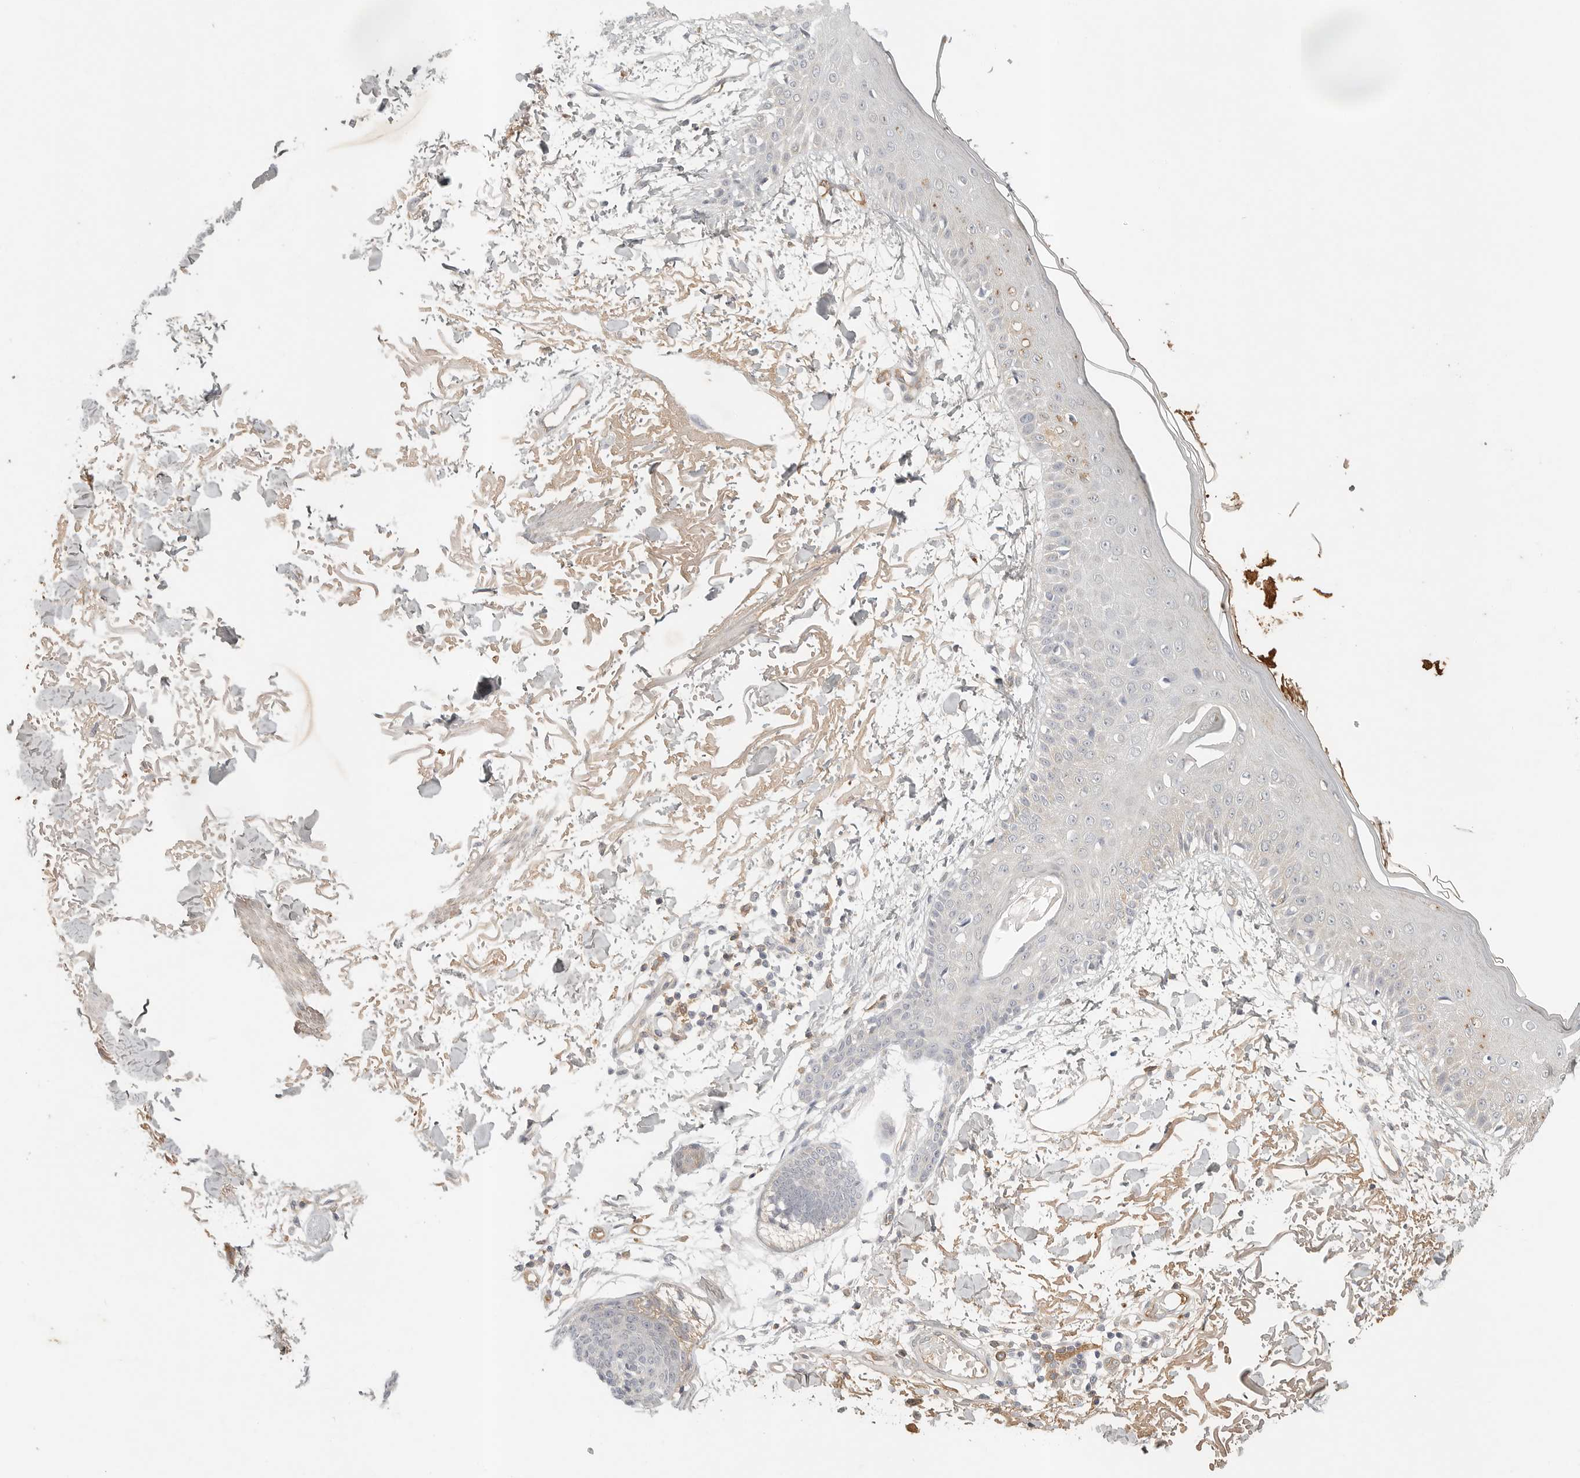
{"staining": {"intensity": "negative", "quantity": "none", "location": "none"}, "tissue": "skin", "cell_type": "Fibroblasts", "image_type": "normal", "snomed": [{"axis": "morphology", "description": "Normal tissue, NOS"}, {"axis": "morphology", "description": "Squamous cell carcinoma, NOS"}, {"axis": "topography", "description": "Skin"}, {"axis": "topography", "description": "Peripheral nerve tissue"}], "caption": "Protein analysis of normal skin demonstrates no significant positivity in fibroblasts. The staining is performed using DAB brown chromogen with nuclei counter-stained in using hematoxylin.", "gene": "SLC25A36", "patient": {"sex": "male", "age": 83}}